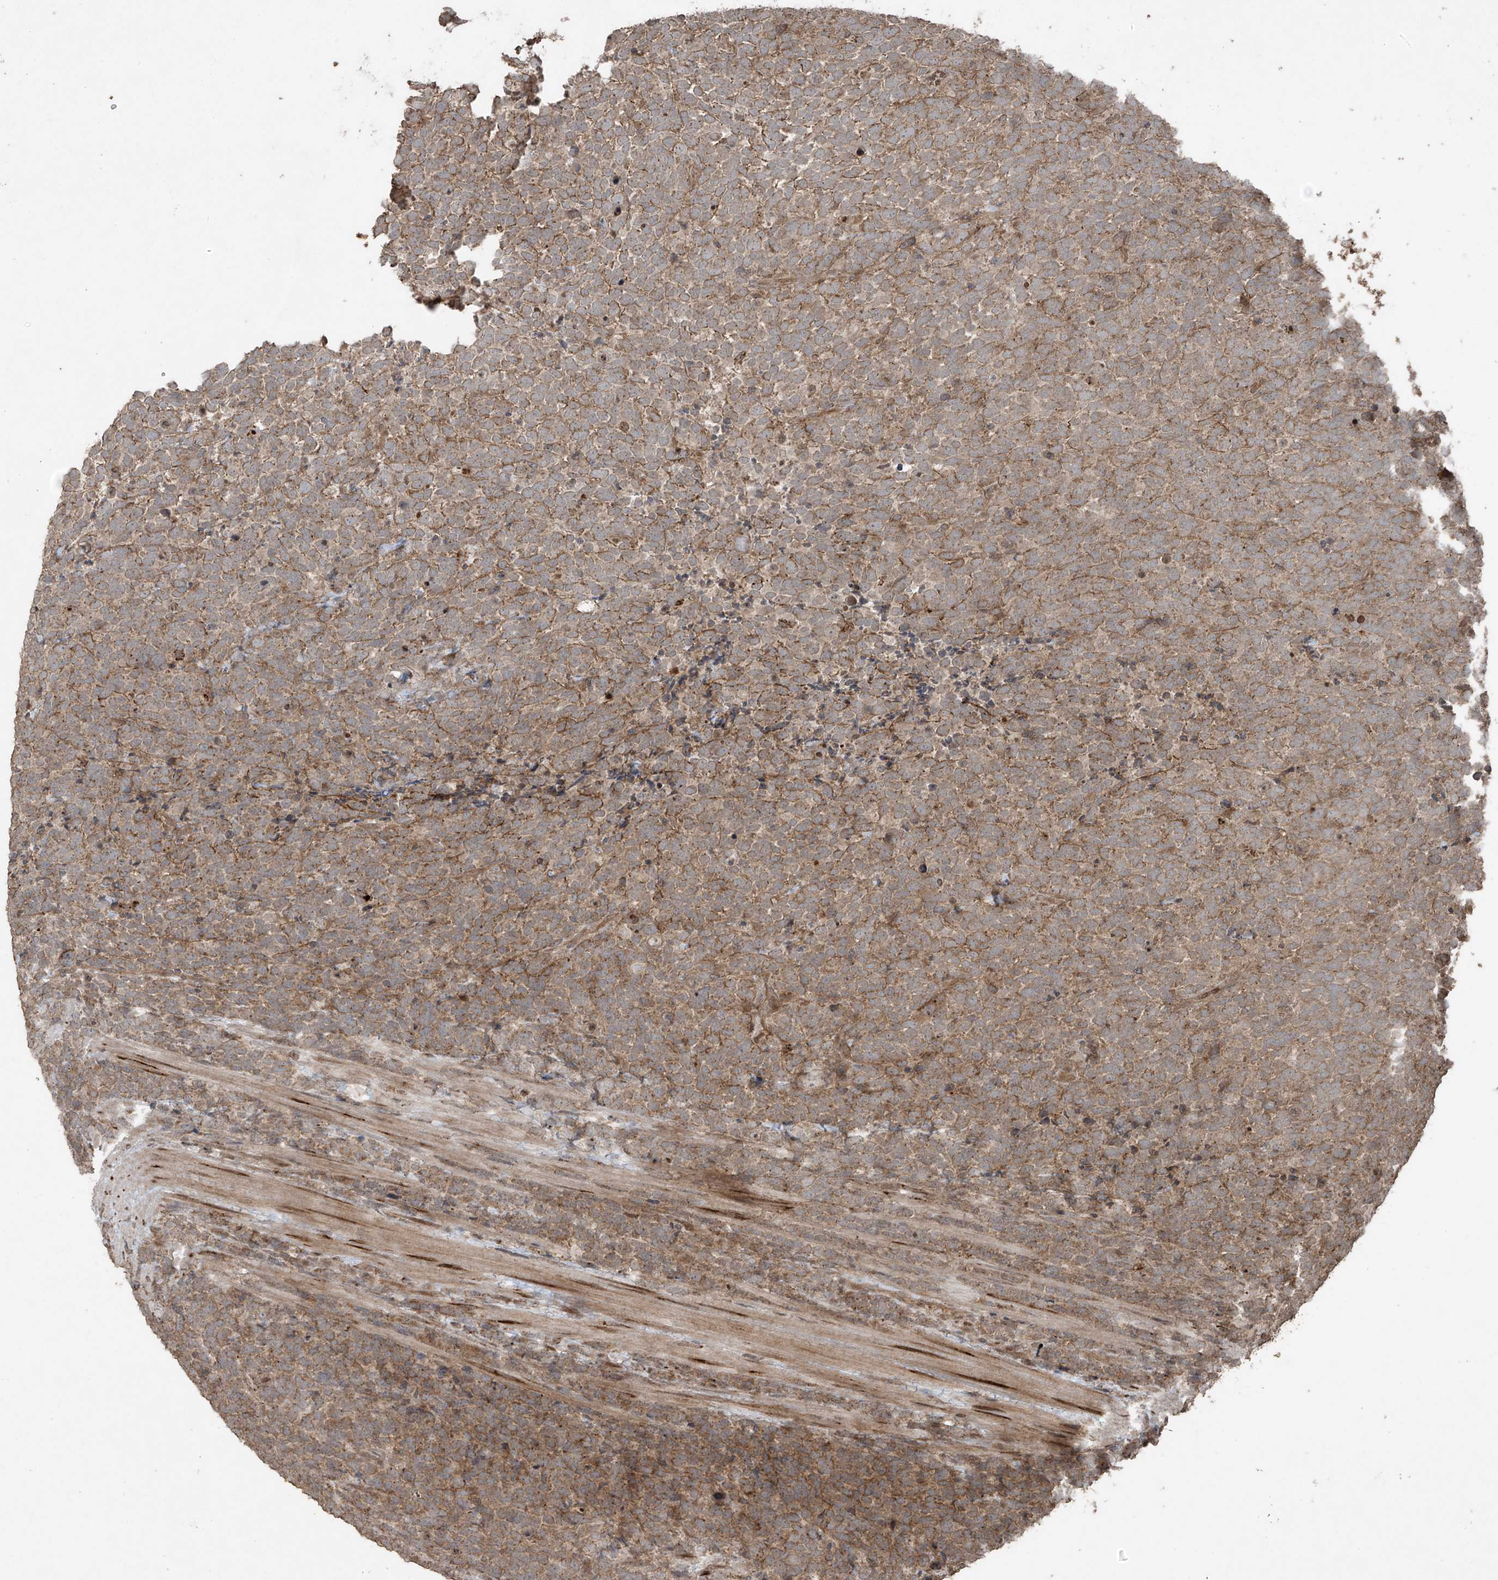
{"staining": {"intensity": "moderate", "quantity": ">75%", "location": "cytoplasmic/membranous"}, "tissue": "urothelial cancer", "cell_type": "Tumor cells", "image_type": "cancer", "snomed": [{"axis": "morphology", "description": "Urothelial carcinoma, High grade"}, {"axis": "topography", "description": "Urinary bladder"}], "caption": "Brown immunohistochemical staining in urothelial cancer displays moderate cytoplasmic/membranous staining in about >75% of tumor cells.", "gene": "PGPEP1", "patient": {"sex": "female", "age": 82}}